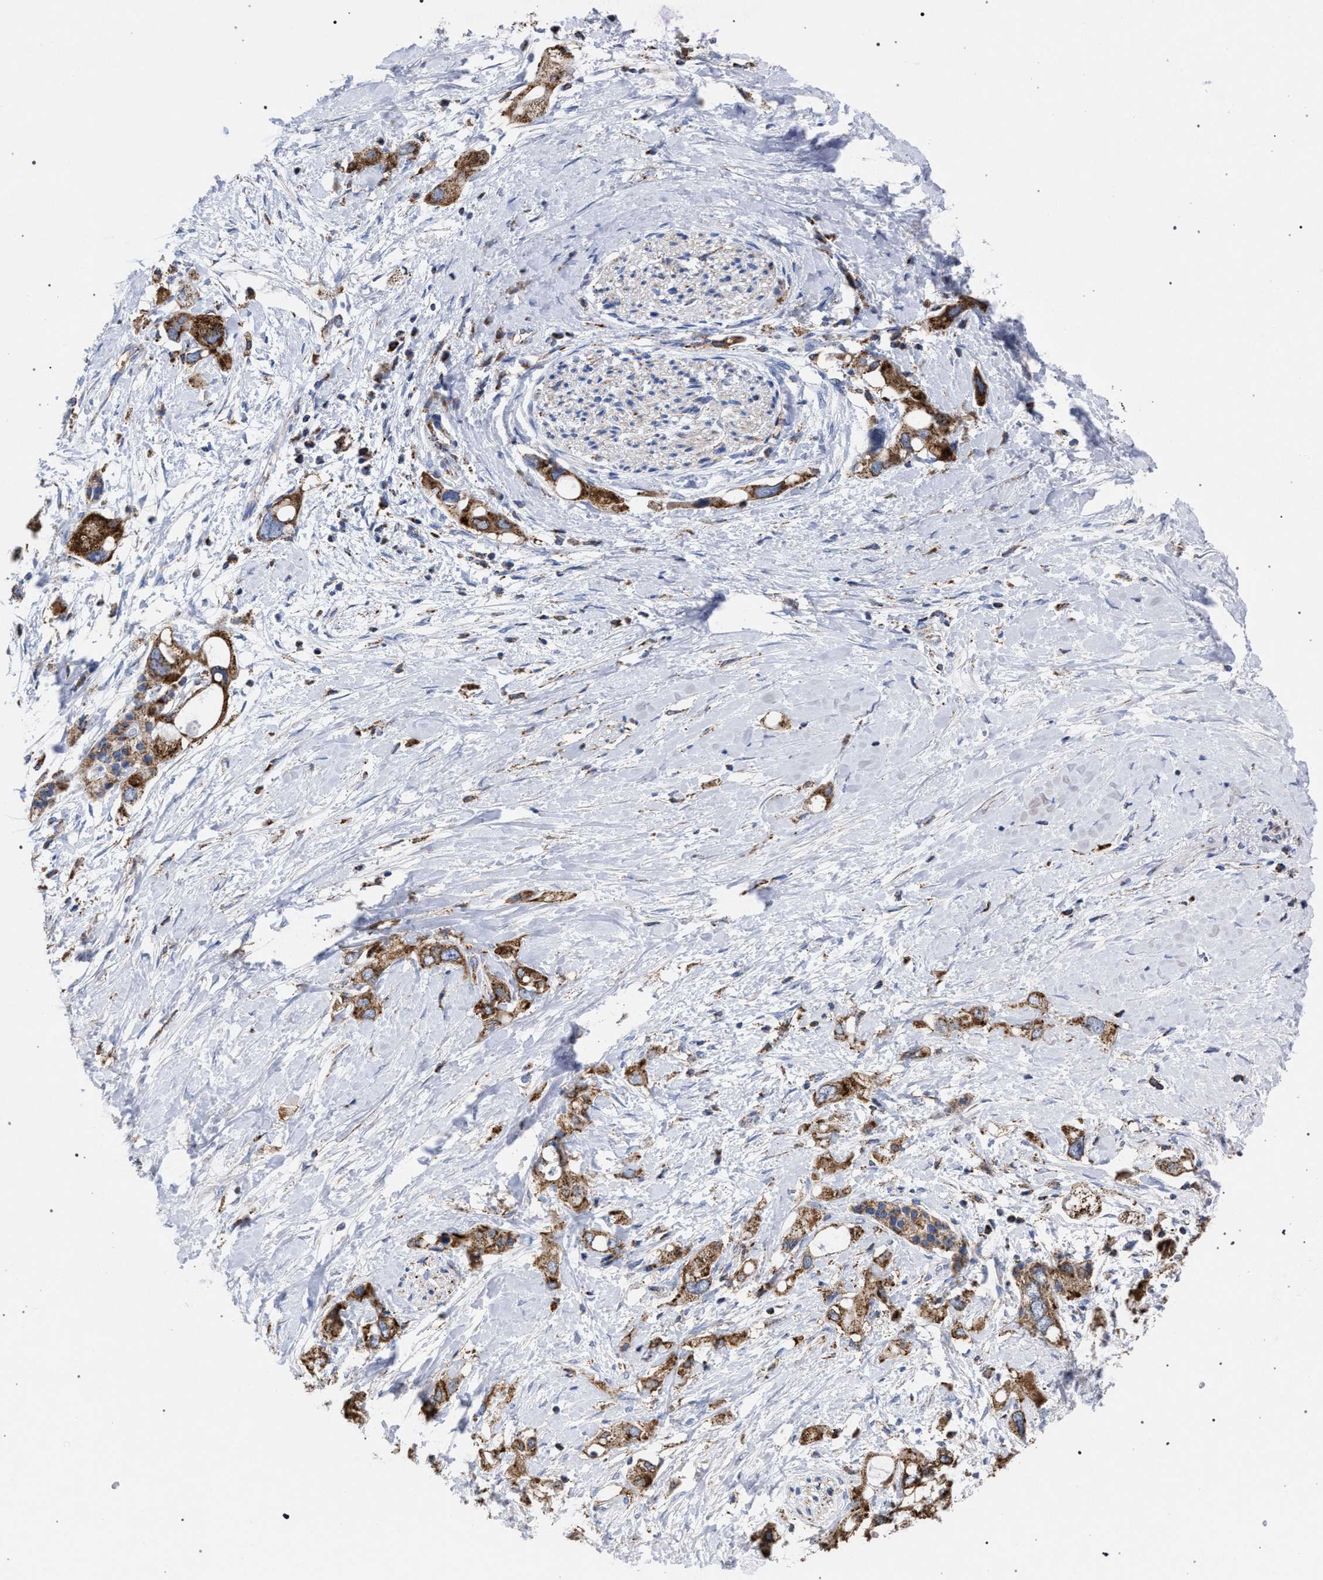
{"staining": {"intensity": "moderate", "quantity": ">75%", "location": "cytoplasmic/membranous"}, "tissue": "pancreatic cancer", "cell_type": "Tumor cells", "image_type": "cancer", "snomed": [{"axis": "morphology", "description": "Adenocarcinoma, NOS"}, {"axis": "topography", "description": "Pancreas"}], "caption": "Pancreatic adenocarcinoma stained with a brown dye displays moderate cytoplasmic/membranous positive positivity in about >75% of tumor cells.", "gene": "ACADS", "patient": {"sex": "female", "age": 56}}